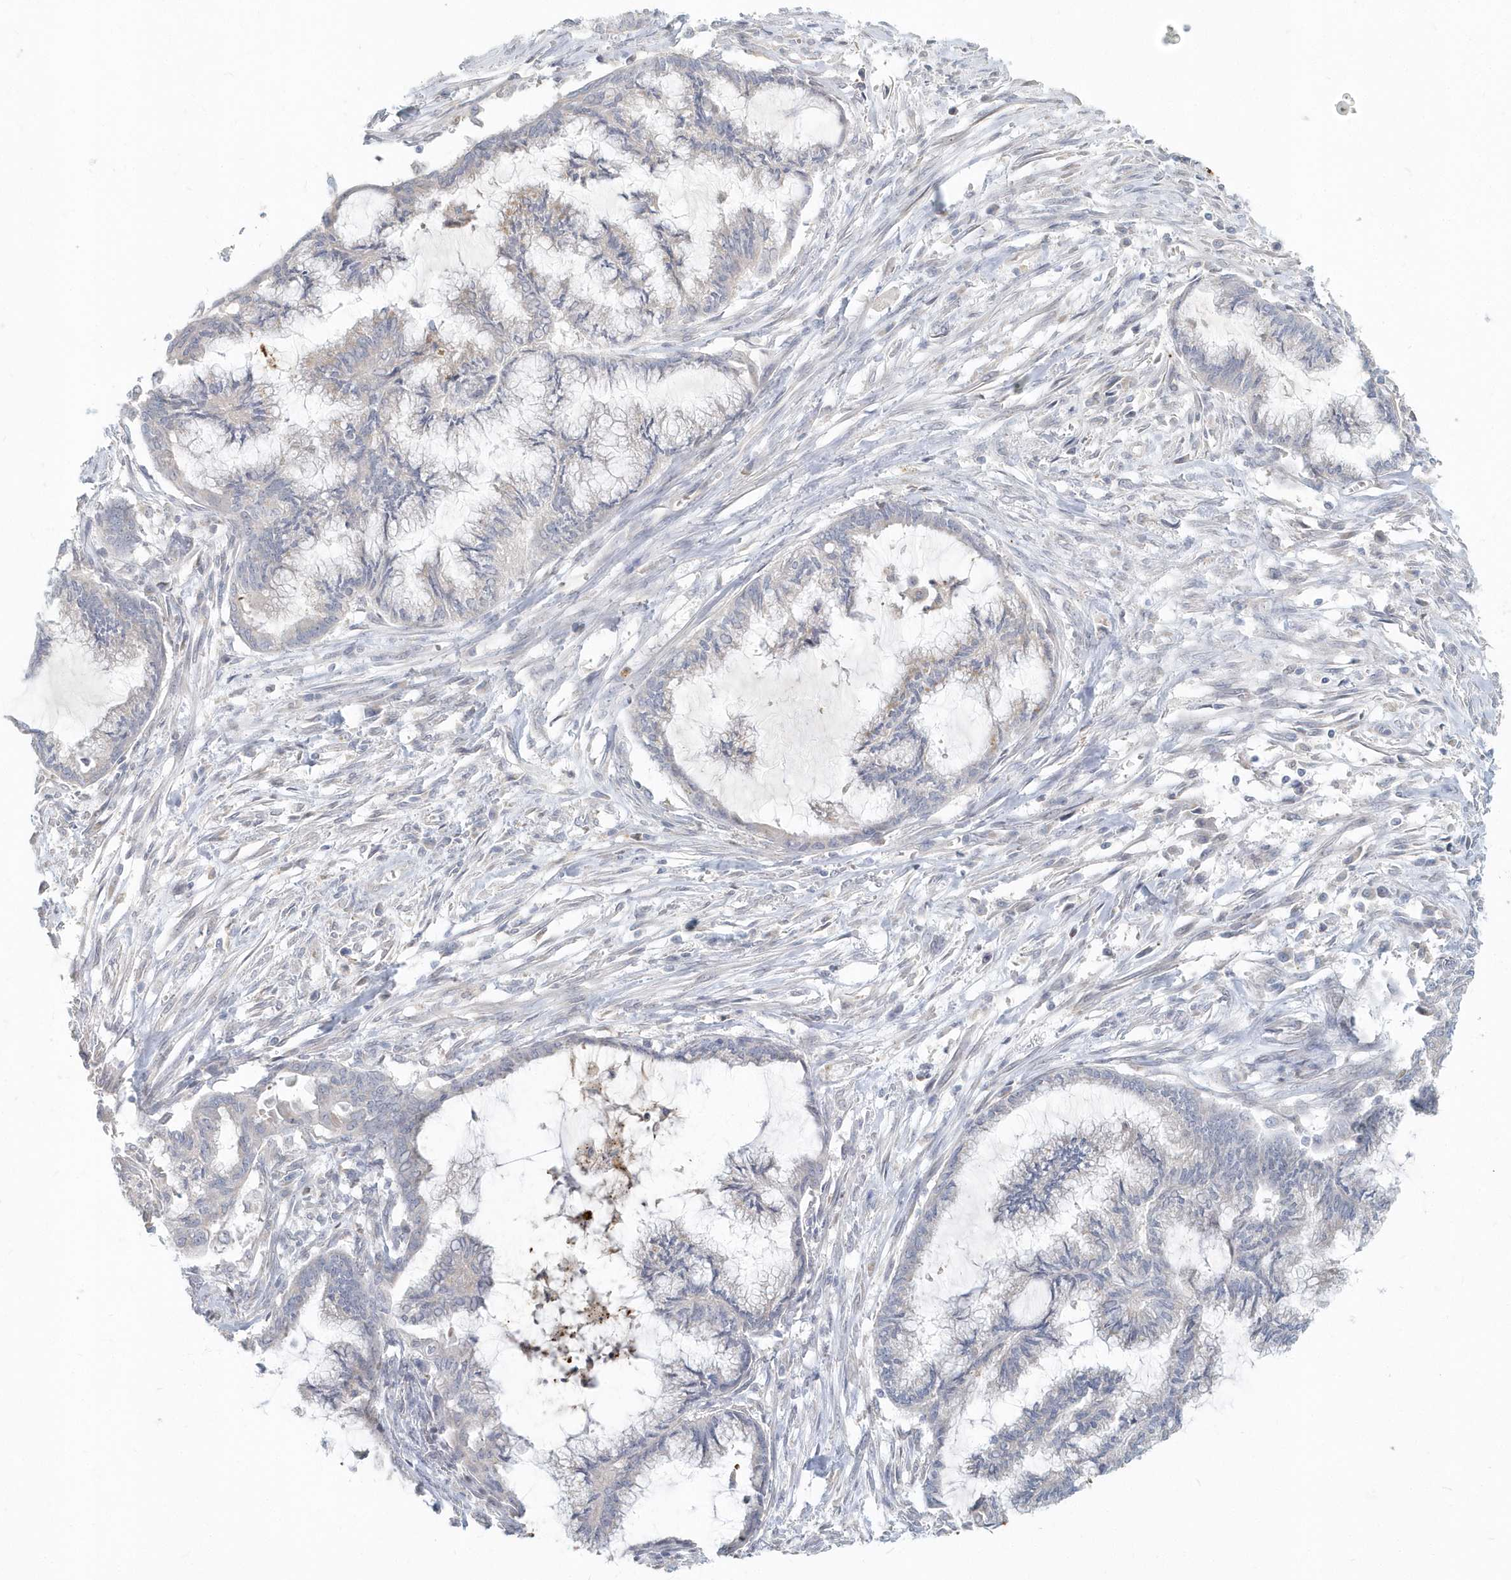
{"staining": {"intensity": "negative", "quantity": "none", "location": "none"}, "tissue": "endometrial cancer", "cell_type": "Tumor cells", "image_type": "cancer", "snomed": [{"axis": "morphology", "description": "Adenocarcinoma, NOS"}, {"axis": "topography", "description": "Endometrium"}], "caption": "This is an IHC photomicrograph of endometrial cancer. There is no positivity in tumor cells.", "gene": "NAPB", "patient": {"sex": "female", "age": 86}}